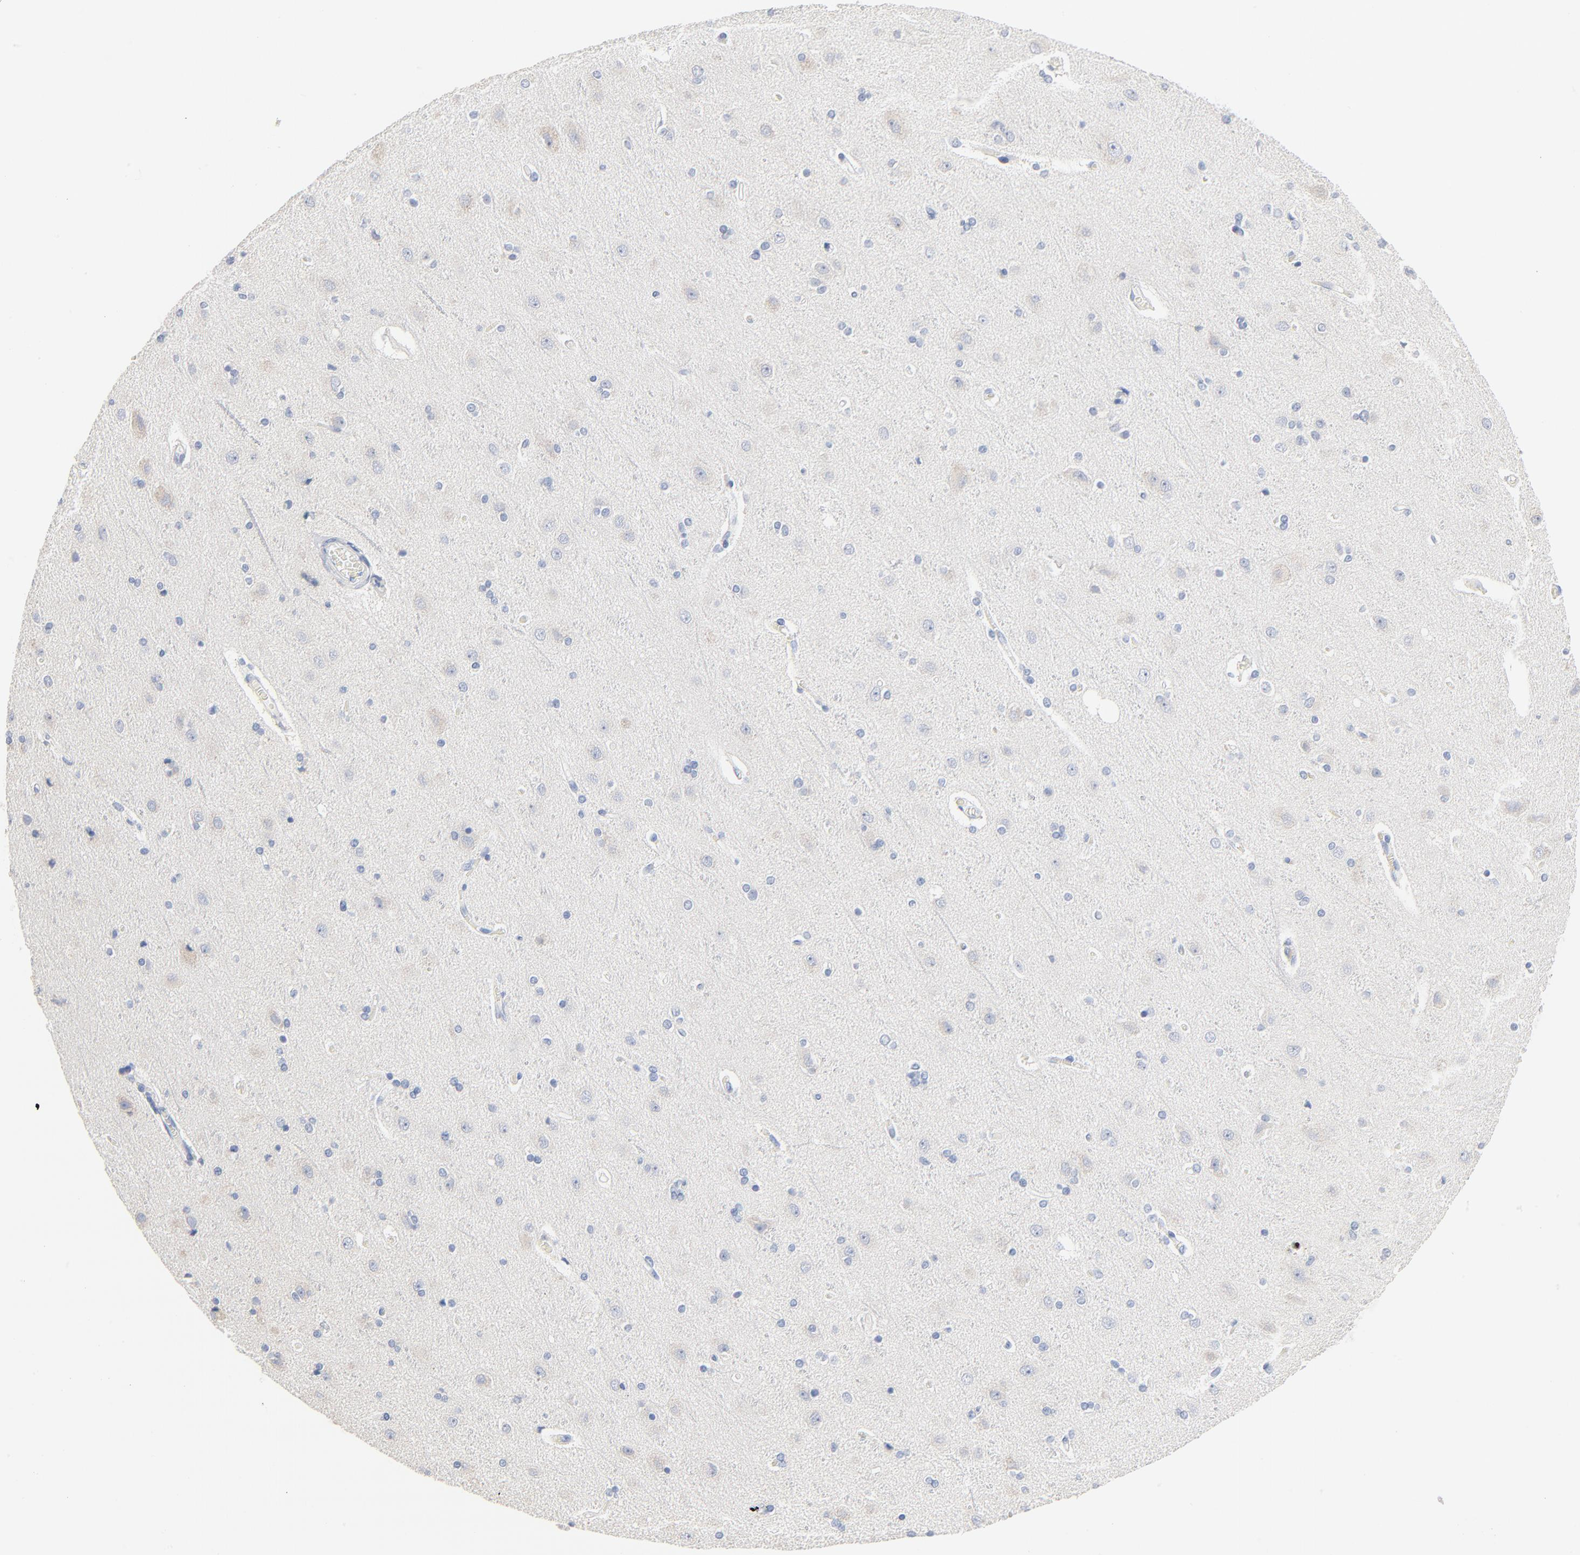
{"staining": {"intensity": "negative", "quantity": "none", "location": "none"}, "tissue": "cerebral cortex", "cell_type": "Endothelial cells", "image_type": "normal", "snomed": [{"axis": "morphology", "description": "Normal tissue, NOS"}, {"axis": "topography", "description": "Cerebral cortex"}], "caption": "Endothelial cells show no significant protein staining in unremarkable cerebral cortex. (DAB immunohistochemistry (IHC), high magnification).", "gene": "GZMB", "patient": {"sex": "female", "age": 54}}